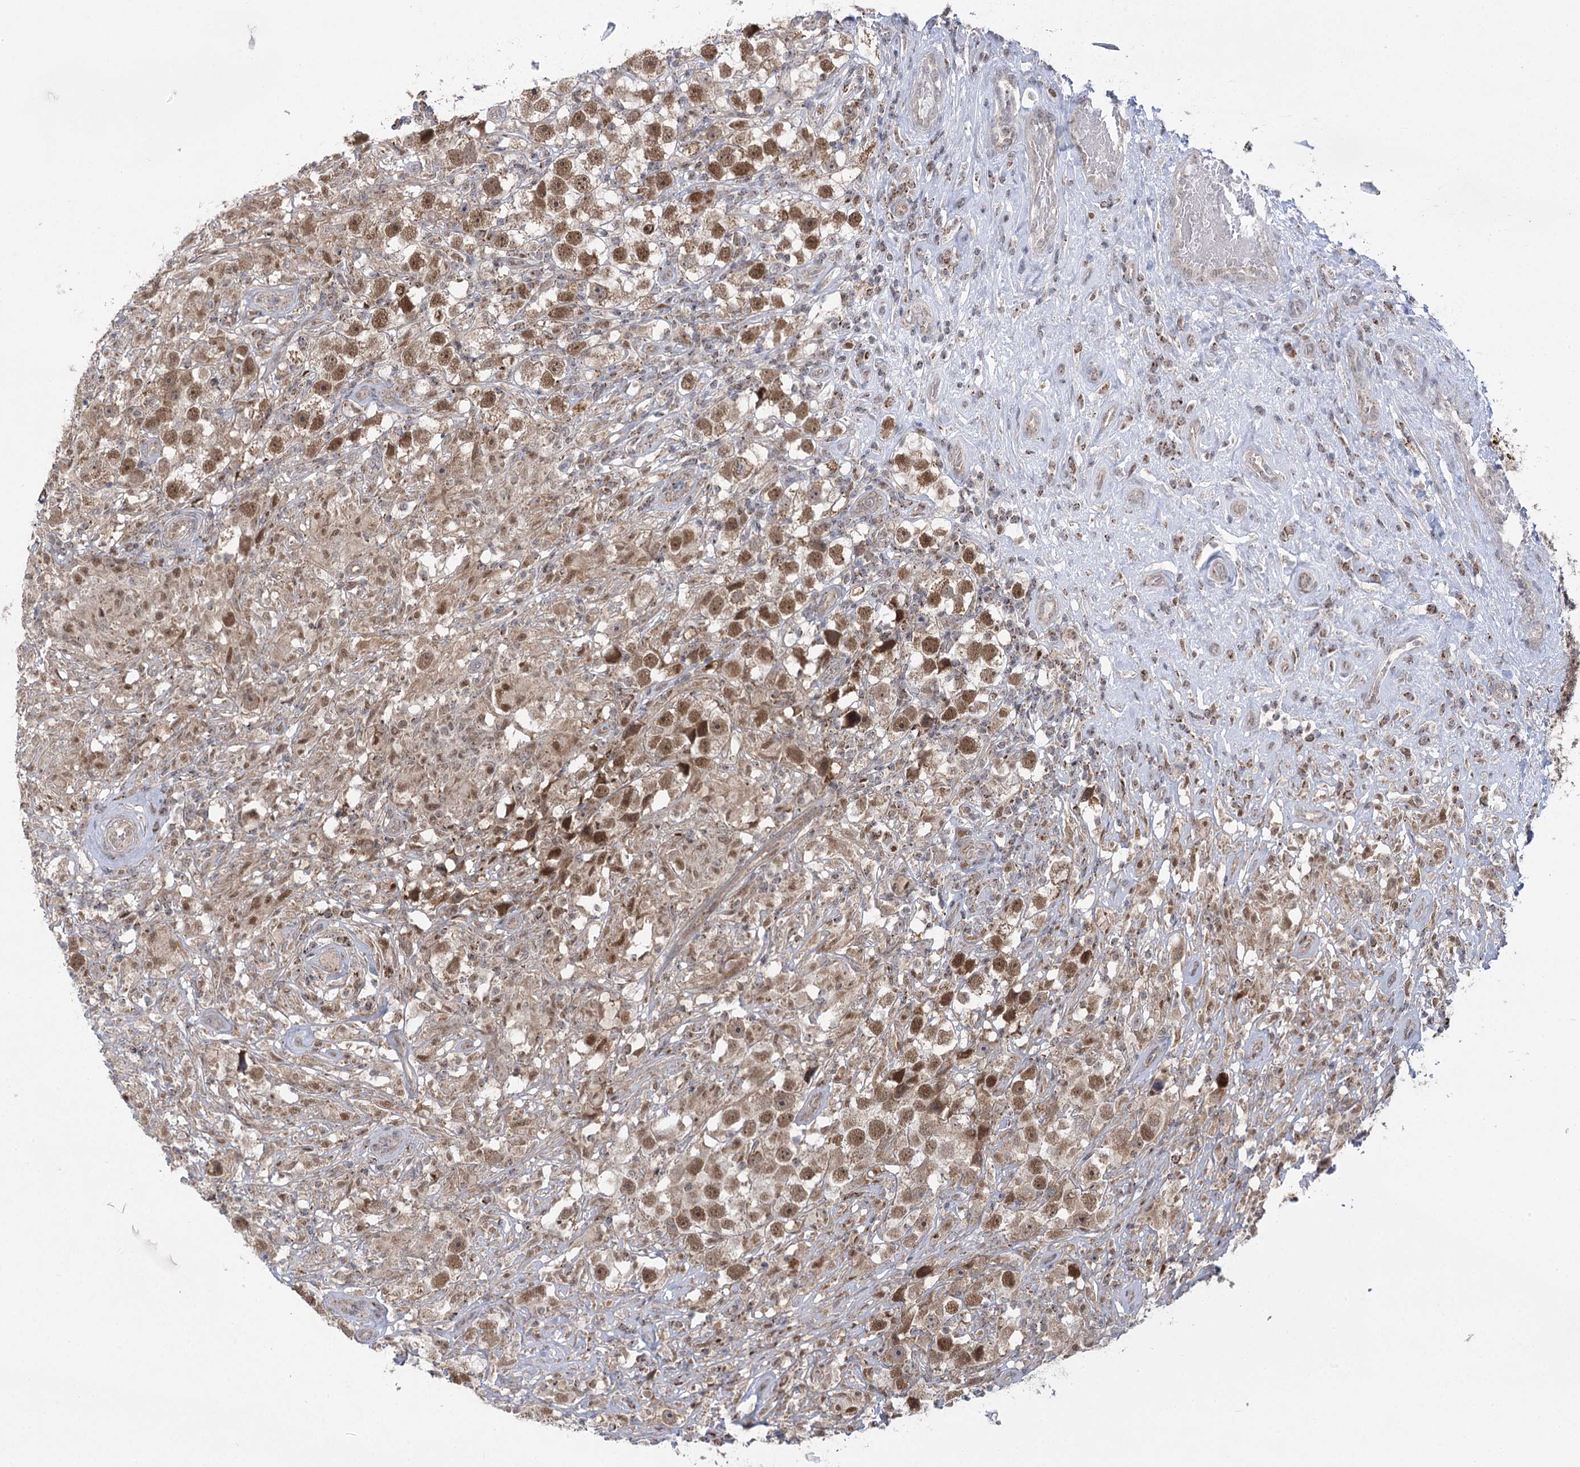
{"staining": {"intensity": "strong", "quantity": ">75%", "location": "cytoplasmic/membranous,nuclear"}, "tissue": "testis cancer", "cell_type": "Tumor cells", "image_type": "cancer", "snomed": [{"axis": "morphology", "description": "Seminoma, NOS"}, {"axis": "topography", "description": "Testis"}], "caption": "Protein staining reveals strong cytoplasmic/membranous and nuclear positivity in about >75% of tumor cells in testis cancer.", "gene": "SLC4A1AP", "patient": {"sex": "male", "age": 49}}